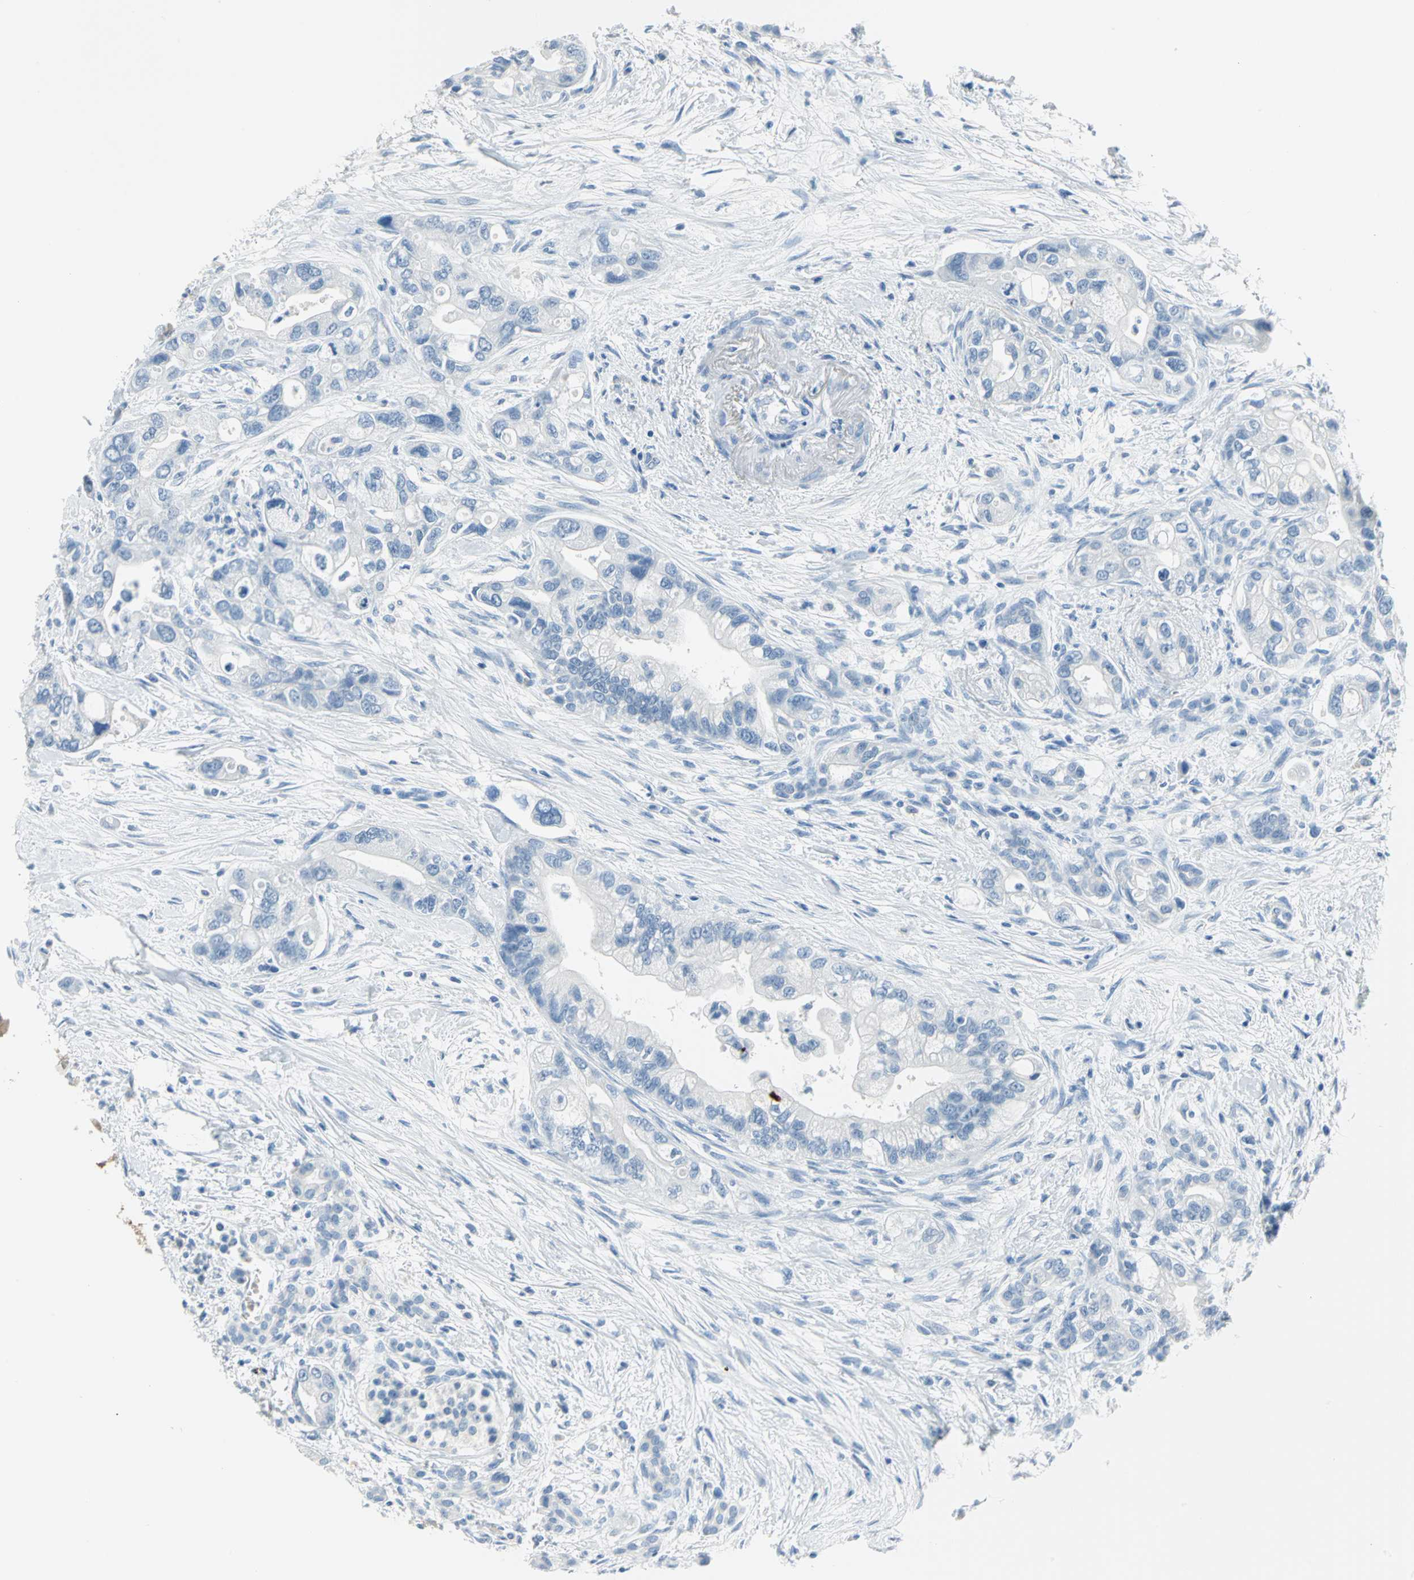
{"staining": {"intensity": "negative", "quantity": "none", "location": "none"}, "tissue": "pancreatic cancer", "cell_type": "Tumor cells", "image_type": "cancer", "snomed": [{"axis": "morphology", "description": "Adenocarcinoma, NOS"}, {"axis": "topography", "description": "Pancreas"}], "caption": "Immunohistochemical staining of pancreatic cancer (adenocarcinoma) demonstrates no significant positivity in tumor cells.", "gene": "PKLR", "patient": {"sex": "male", "age": 70}}